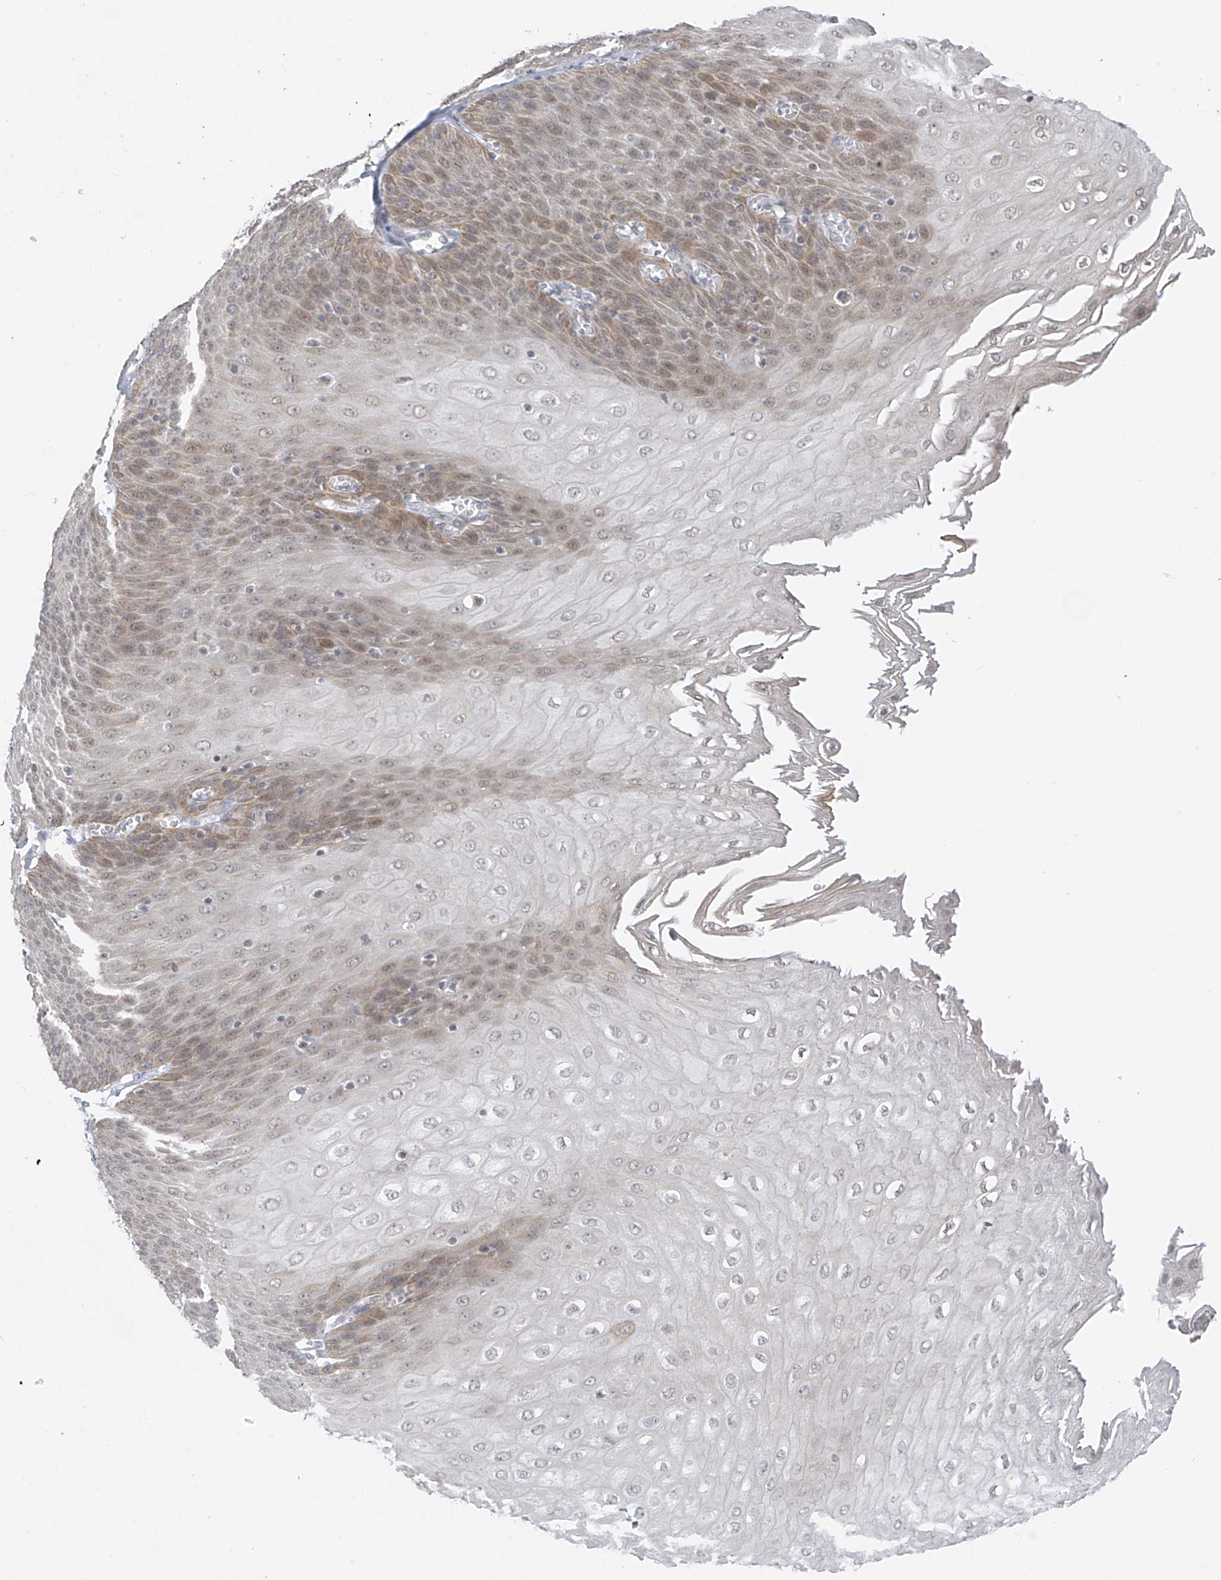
{"staining": {"intensity": "weak", "quantity": ">75%", "location": "cytoplasmic/membranous"}, "tissue": "esophagus", "cell_type": "Squamous epithelial cells", "image_type": "normal", "snomed": [{"axis": "morphology", "description": "Normal tissue, NOS"}, {"axis": "topography", "description": "Esophagus"}], "caption": "DAB (3,3'-diaminobenzidine) immunohistochemical staining of benign esophagus shows weak cytoplasmic/membranous protein expression in about >75% of squamous epithelial cells.", "gene": "DYRK1B", "patient": {"sex": "male", "age": 60}}